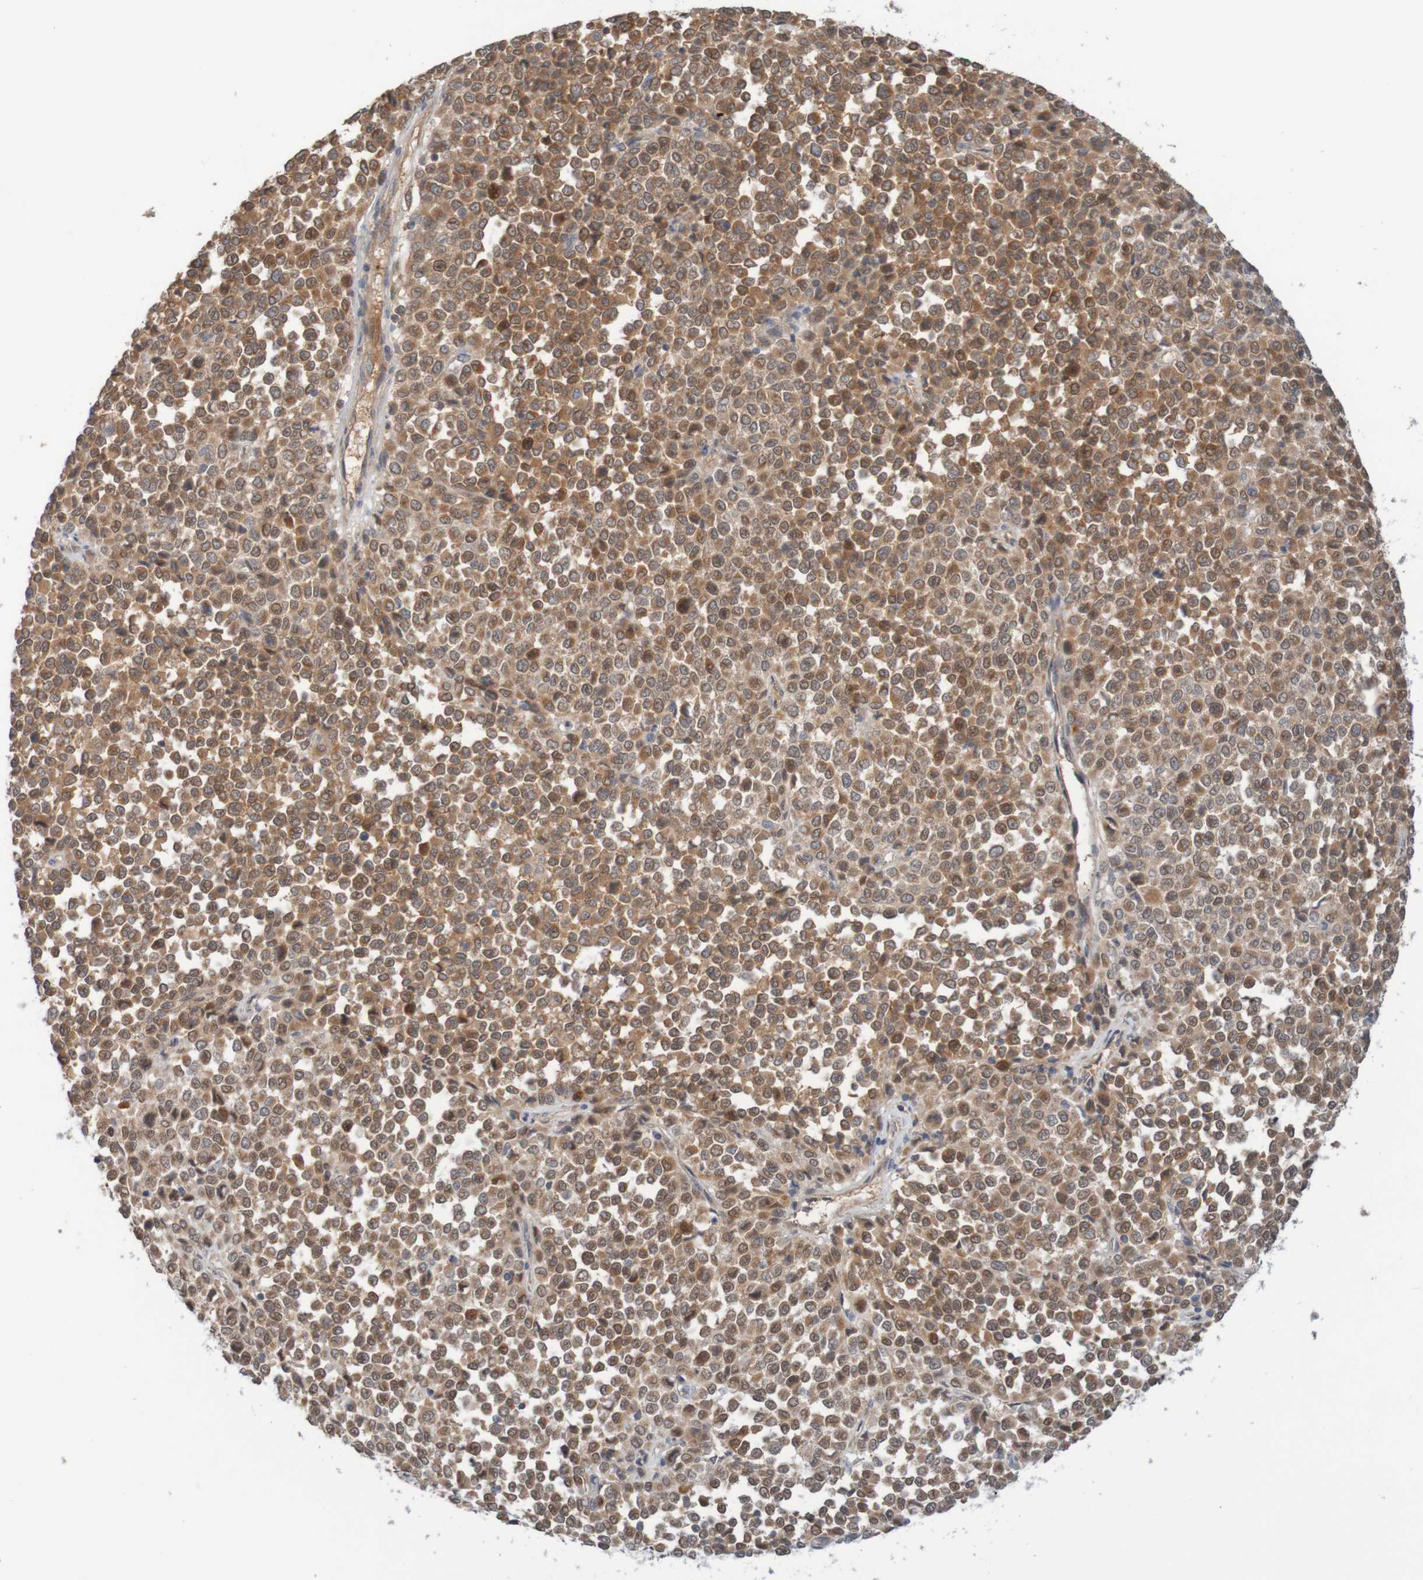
{"staining": {"intensity": "moderate", "quantity": ">75%", "location": "cytoplasmic/membranous"}, "tissue": "melanoma", "cell_type": "Tumor cells", "image_type": "cancer", "snomed": [{"axis": "morphology", "description": "Malignant melanoma, Metastatic site"}, {"axis": "topography", "description": "Pancreas"}], "caption": "Protein expression analysis of melanoma exhibits moderate cytoplasmic/membranous staining in about >75% of tumor cells. Immunohistochemistry (ihc) stains the protein in brown and the nuclei are stained blue.", "gene": "ANKK1", "patient": {"sex": "female", "age": 30}}